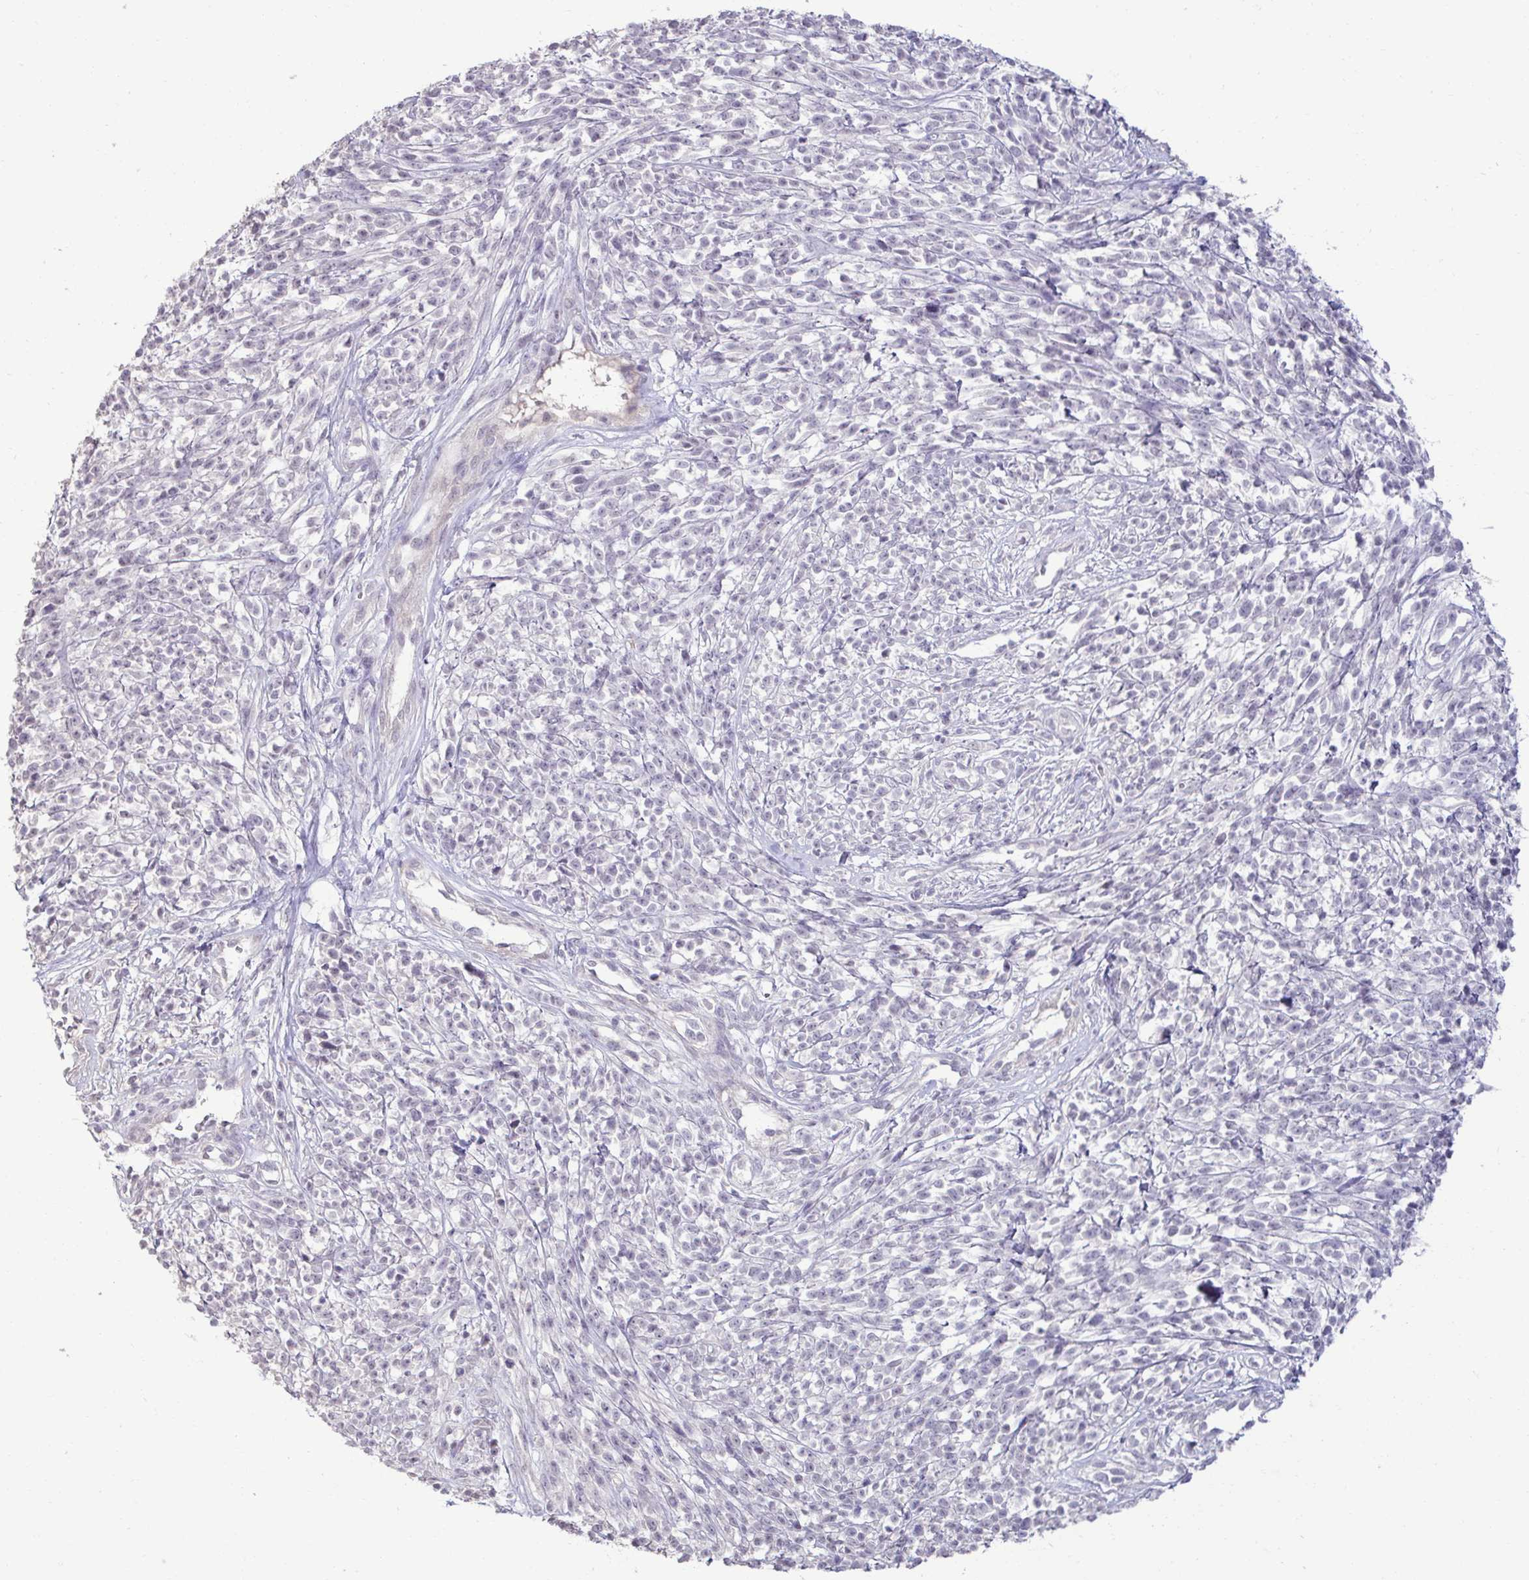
{"staining": {"intensity": "negative", "quantity": "none", "location": "none"}, "tissue": "melanoma", "cell_type": "Tumor cells", "image_type": "cancer", "snomed": [{"axis": "morphology", "description": "Malignant melanoma, NOS"}, {"axis": "topography", "description": "Skin"}, {"axis": "topography", "description": "Skin of trunk"}], "caption": "Tumor cells show no significant staining in malignant melanoma.", "gene": "SLC30A3", "patient": {"sex": "male", "age": 74}}